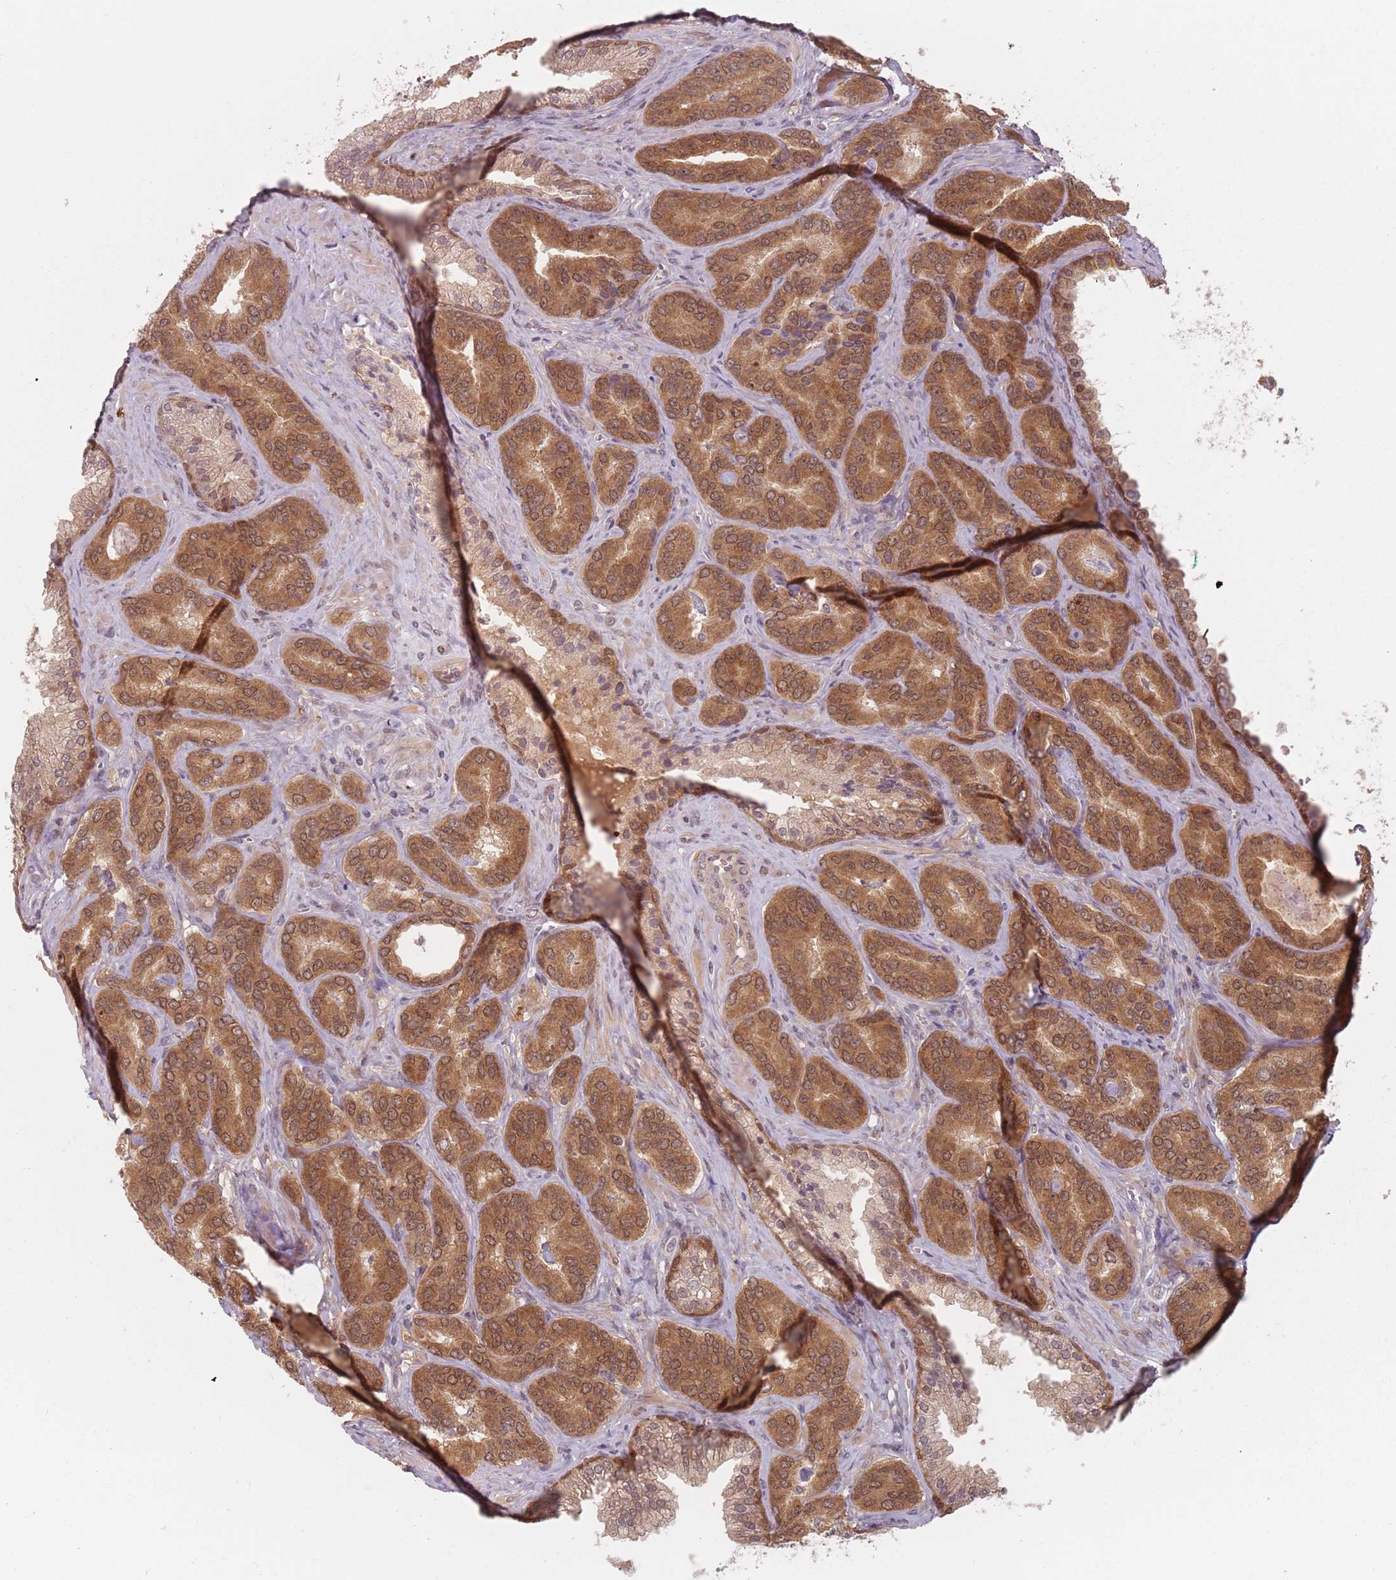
{"staining": {"intensity": "moderate", "quantity": ">75%", "location": "cytoplasmic/membranous,nuclear"}, "tissue": "prostate cancer", "cell_type": "Tumor cells", "image_type": "cancer", "snomed": [{"axis": "morphology", "description": "Adenocarcinoma, High grade"}, {"axis": "topography", "description": "Prostate"}], "caption": "Moderate cytoplasmic/membranous and nuclear staining for a protein is identified in about >75% of tumor cells of high-grade adenocarcinoma (prostate) using IHC.", "gene": "NAXE", "patient": {"sex": "male", "age": 72}}